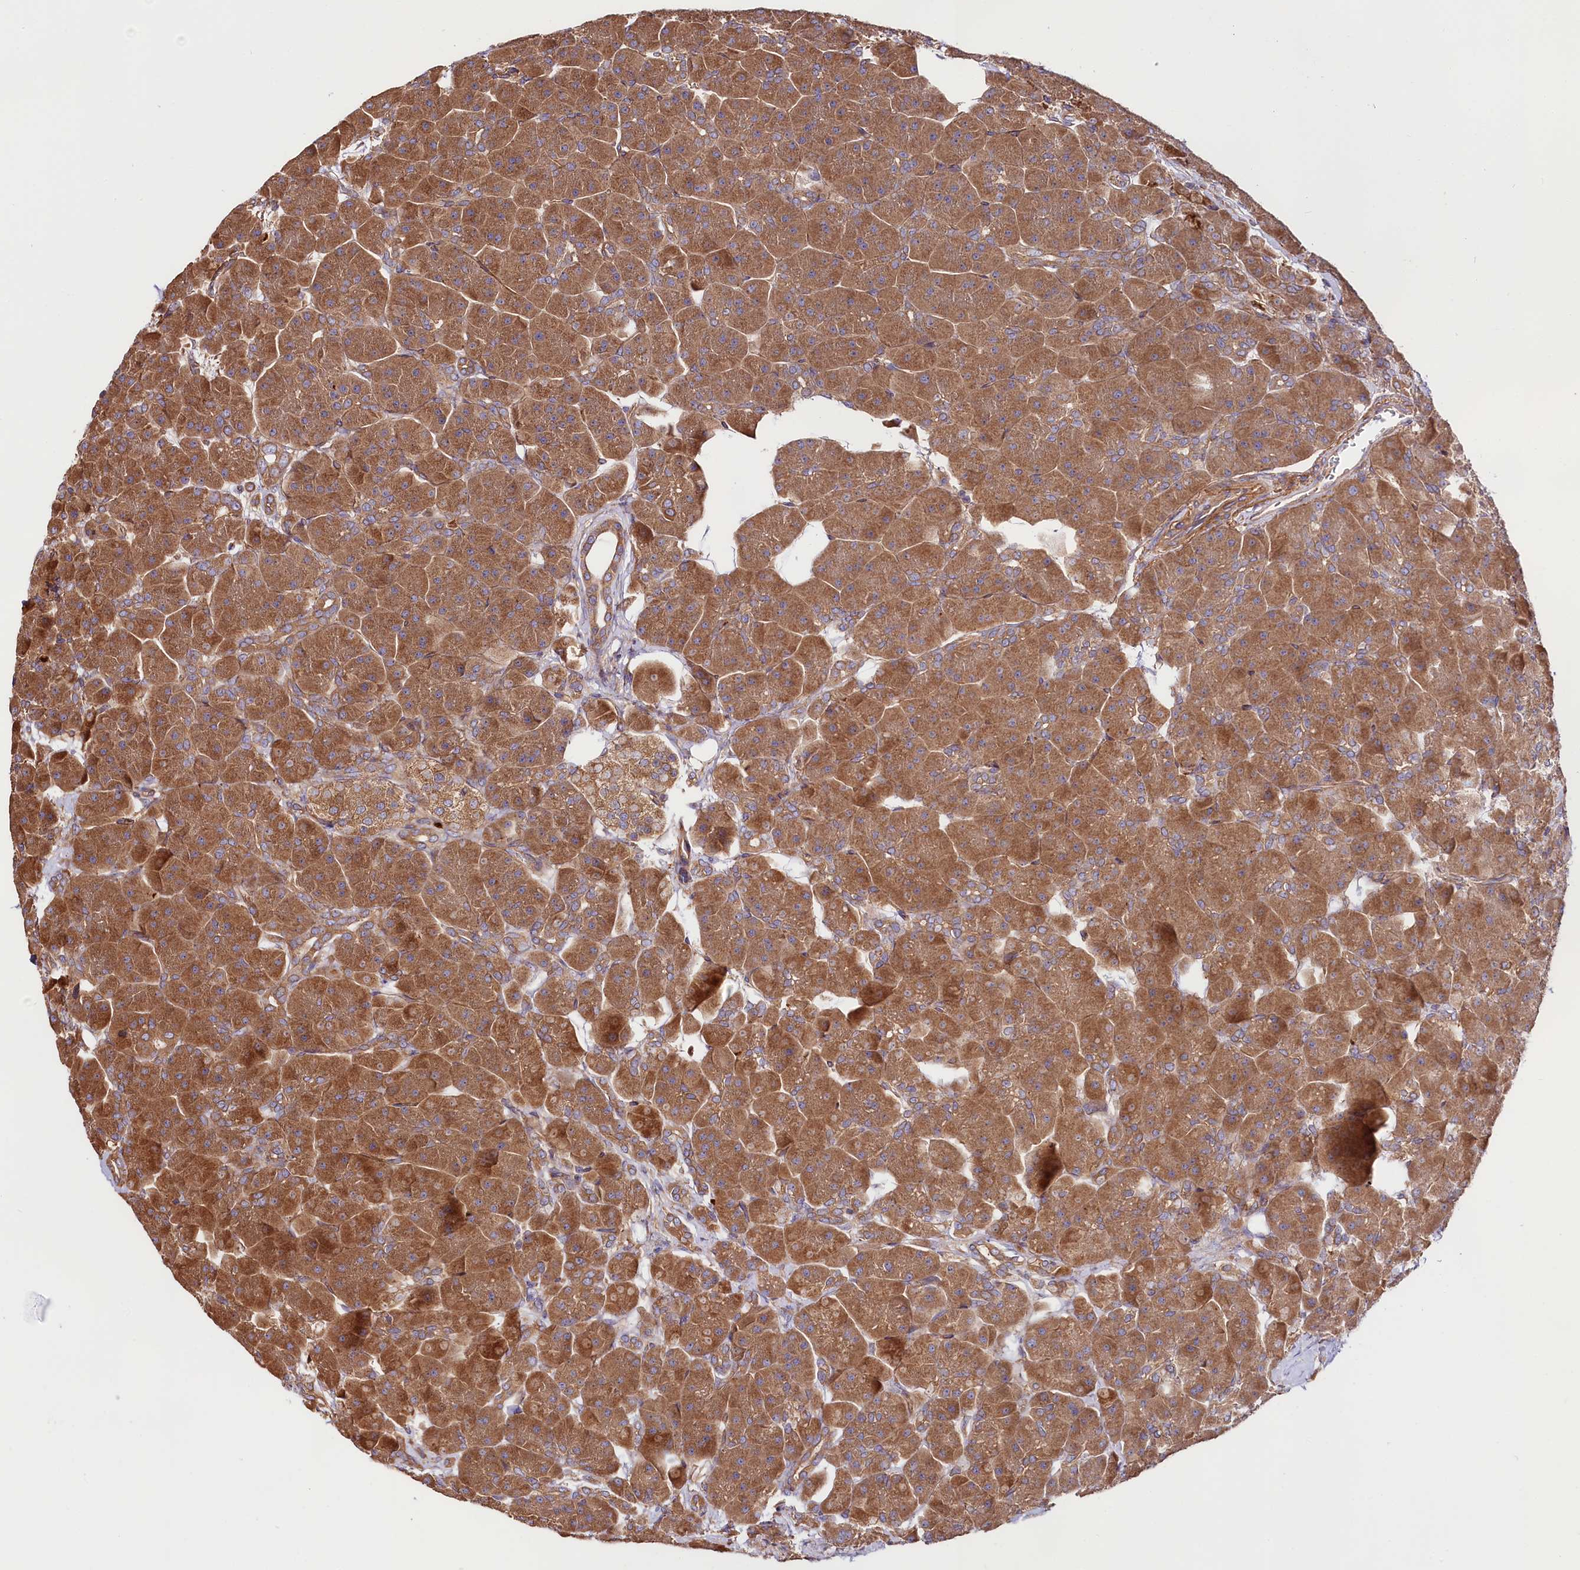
{"staining": {"intensity": "moderate", "quantity": ">75%", "location": "cytoplasmic/membranous"}, "tissue": "pancreas", "cell_type": "Exocrine glandular cells", "image_type": "normal", "snomed": [{"axis": "morphology", "description": "Normal tissue, NOS"}, {"axis": "topography", "description": "Pancreas"}], "caption": "IHC (DAB (3,3'-diaminobenzidine)) staining of benign human pancreas demonstrates moderate cytoplasmic/membranous protein expression in approximately >75% of exocrine glandular cells. (brown staining indicates protein expression, while blue staining denotes nuclei).", "gene": "CEP295", "patient": {"sex": "male", "age": 66}}